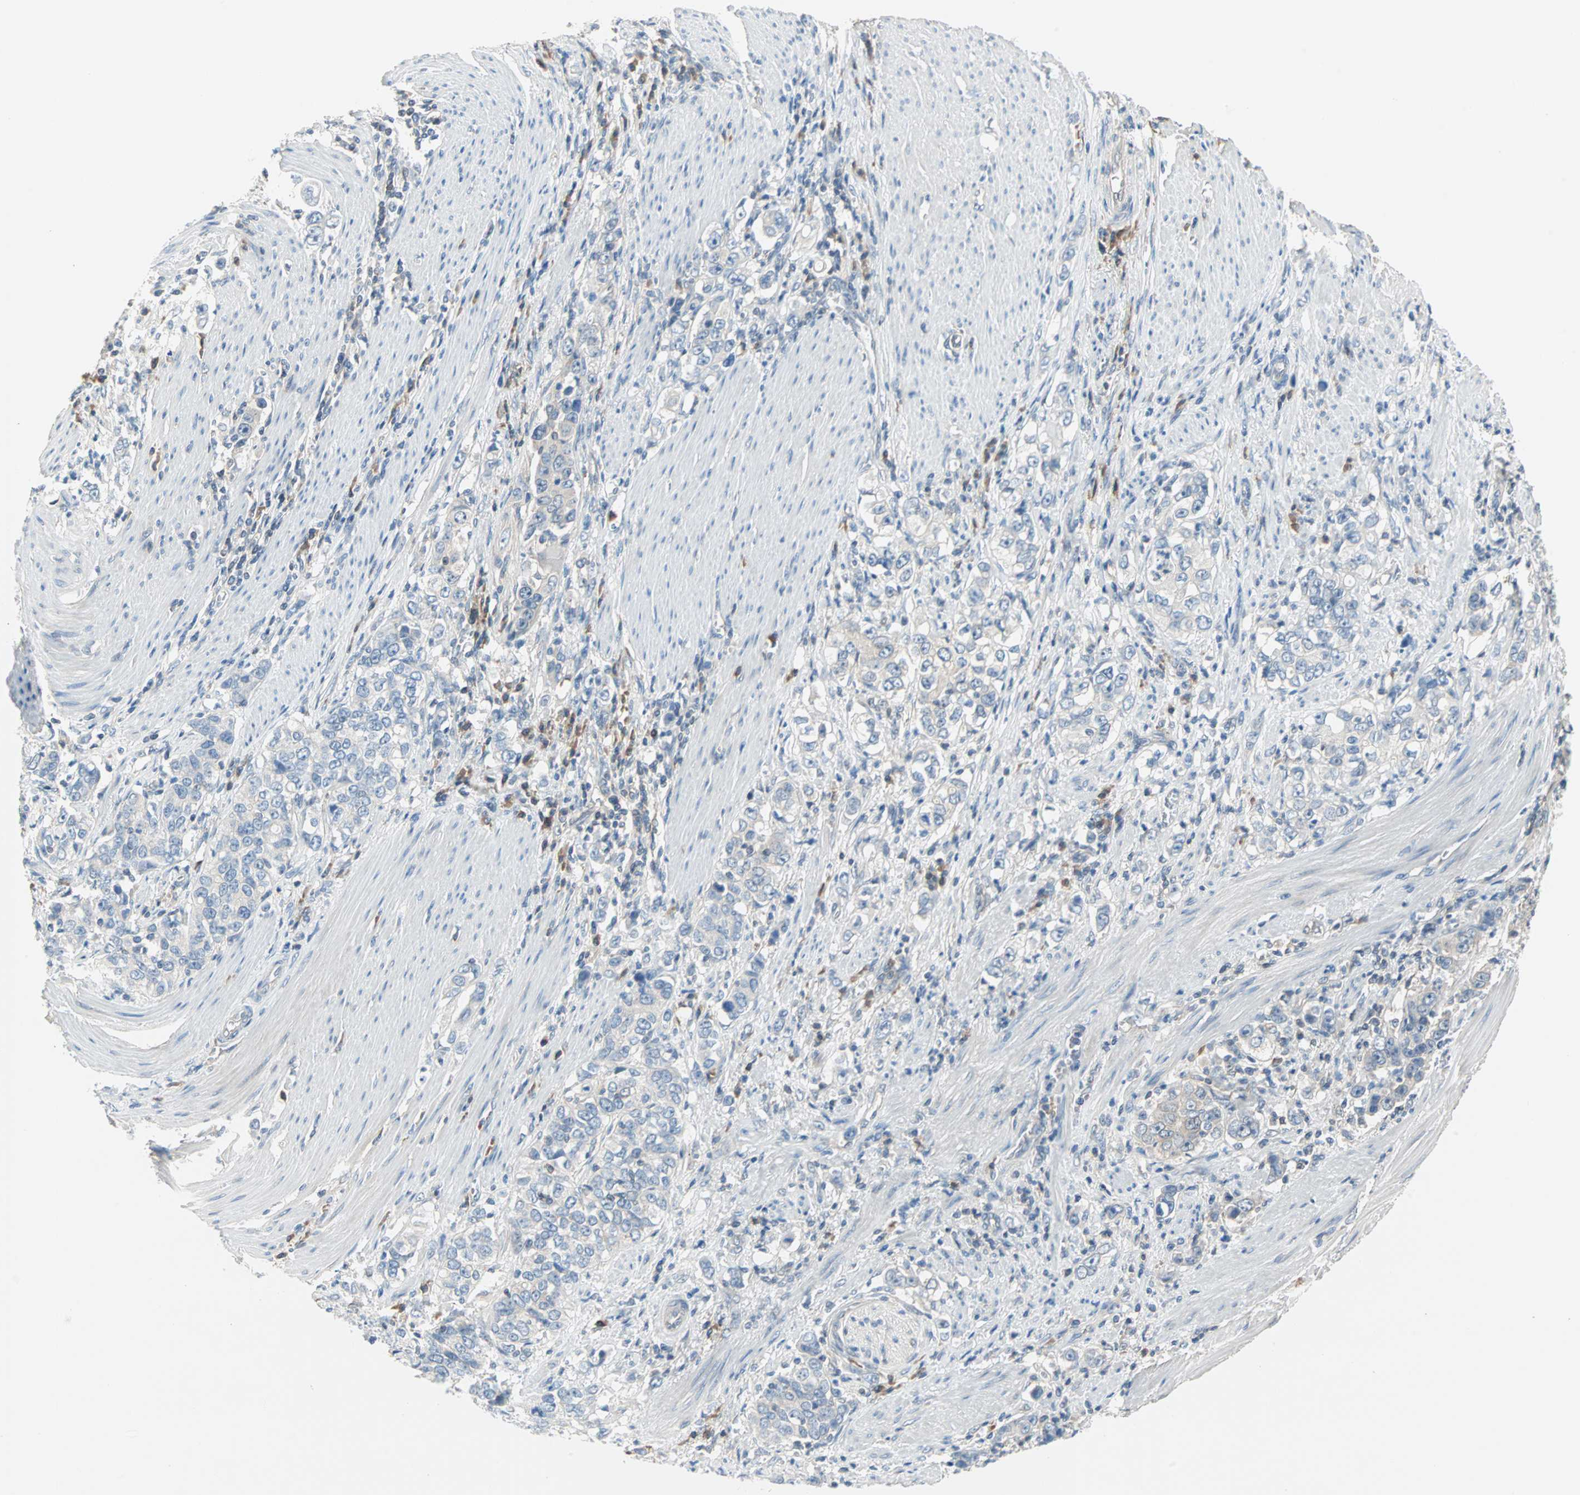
{"staining": {"intensity": "weak", "quantity": "<25%", "location": "cytoplasmic/membranous"}, "tissue": "stomach cancer", "cell_type": "Tumor cells", "image_type": "cancer", "snomed": [{"axis": "morphology", "description": "Adenocarcinoma, NOS"}, {"axis": "topography", "description": "Stomach, lower"}], "caption": "This is an IHC micrograph of stomach cancer. There is no expression in tumor cells.", "gene": "MPI", "patient": {"sex": "female", "age": 72}}